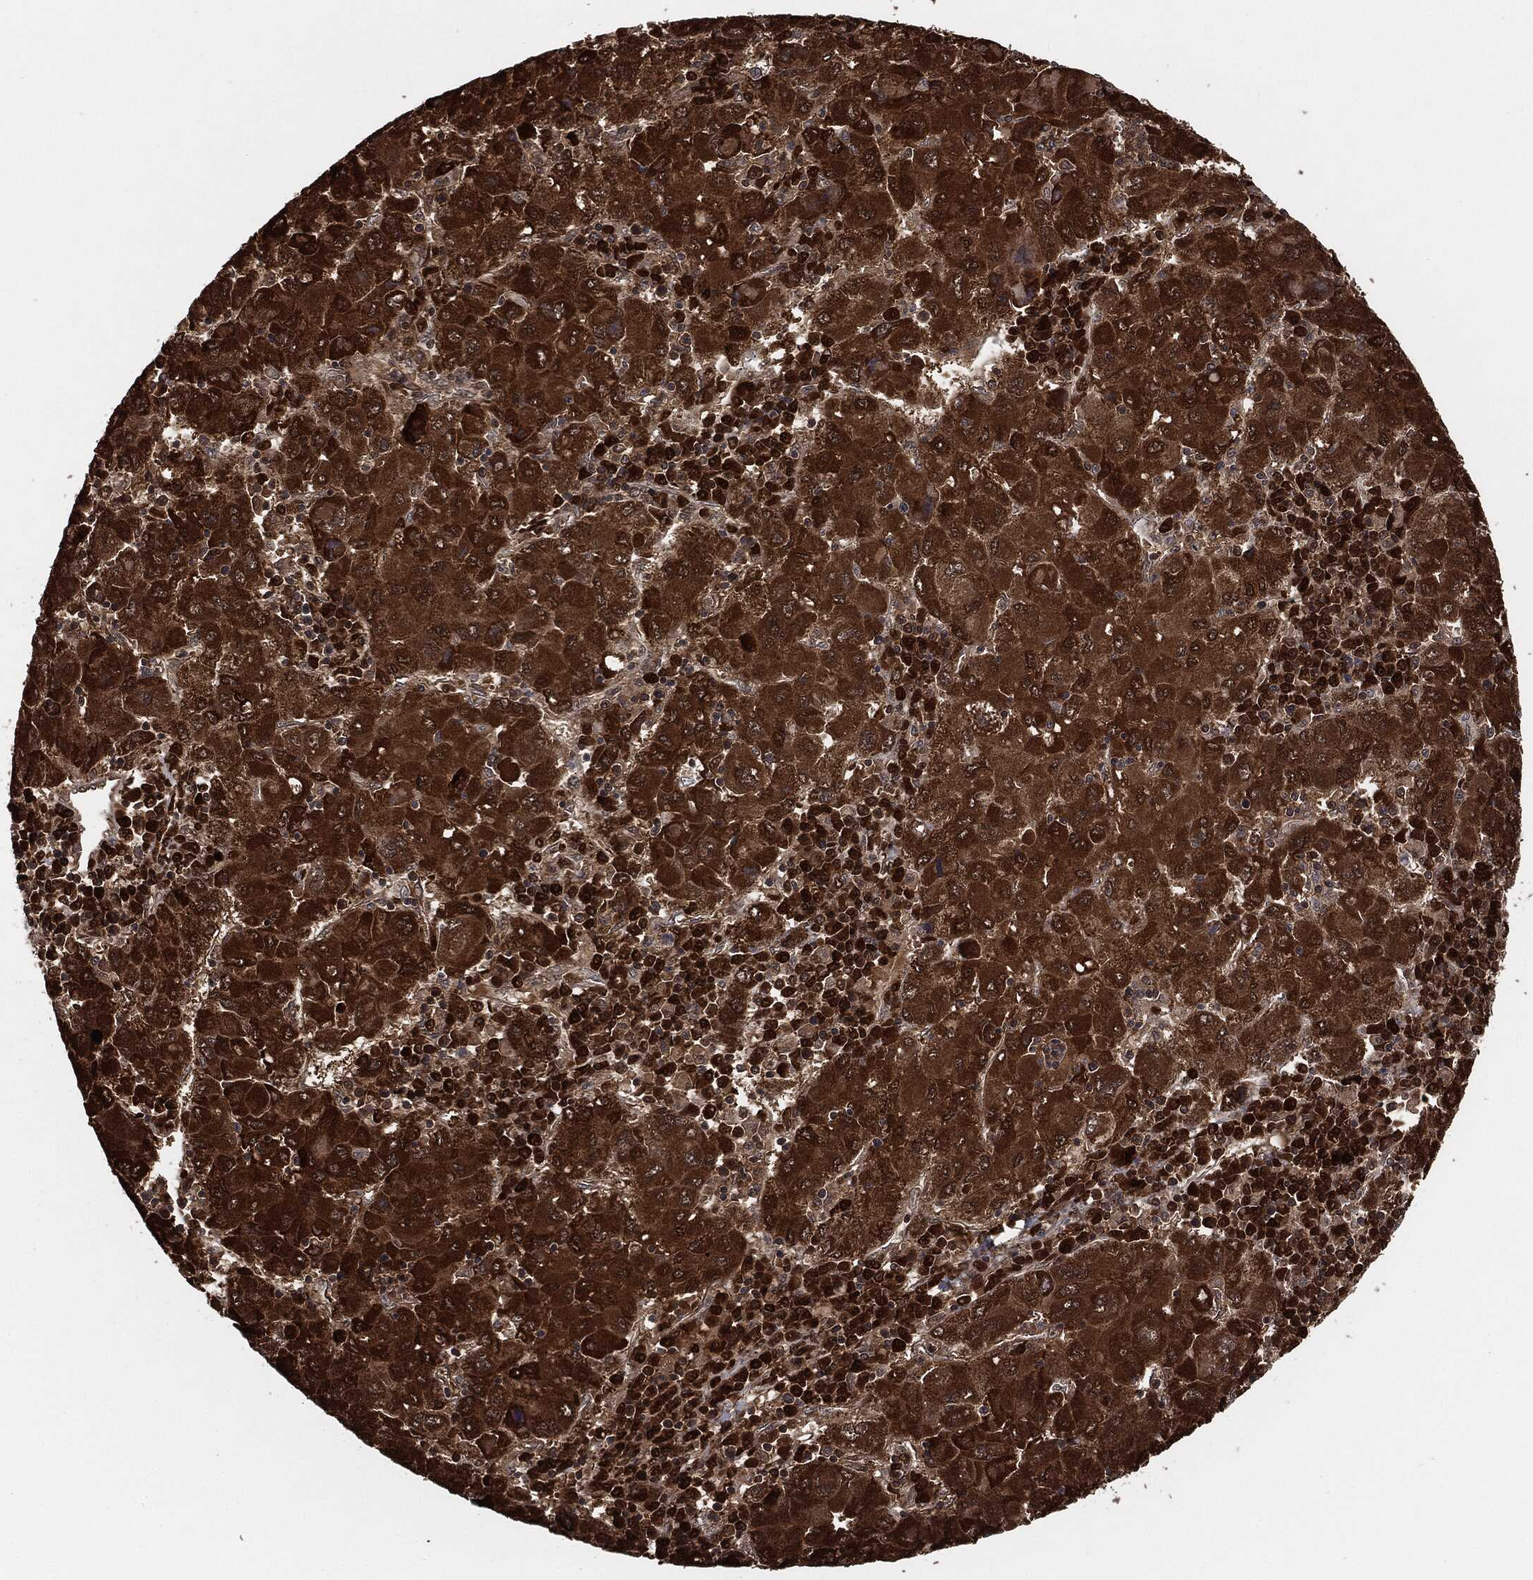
{"staining": {"intensity": "strong", "quantity": ">75%", "location": "cytoplasmic/membranous"}, "tissue": "liver cancer", "cell_type": "Tumor cells", "image_type": "cancer", "snomed": [{"axis": "morphology", "description": "Carcinoma, Hepatocellular, NOS"}, {"axis": "topography", "description": "Liver"}], "caption": "The histopathology image reveals staining of liver hepatocellular carcinoma, revealing strong cytoplasmic/membranous protein staining (brown color) within tumor cells.", "gene": "CUTA", "patient": {"sex": "male", "age": 75}}